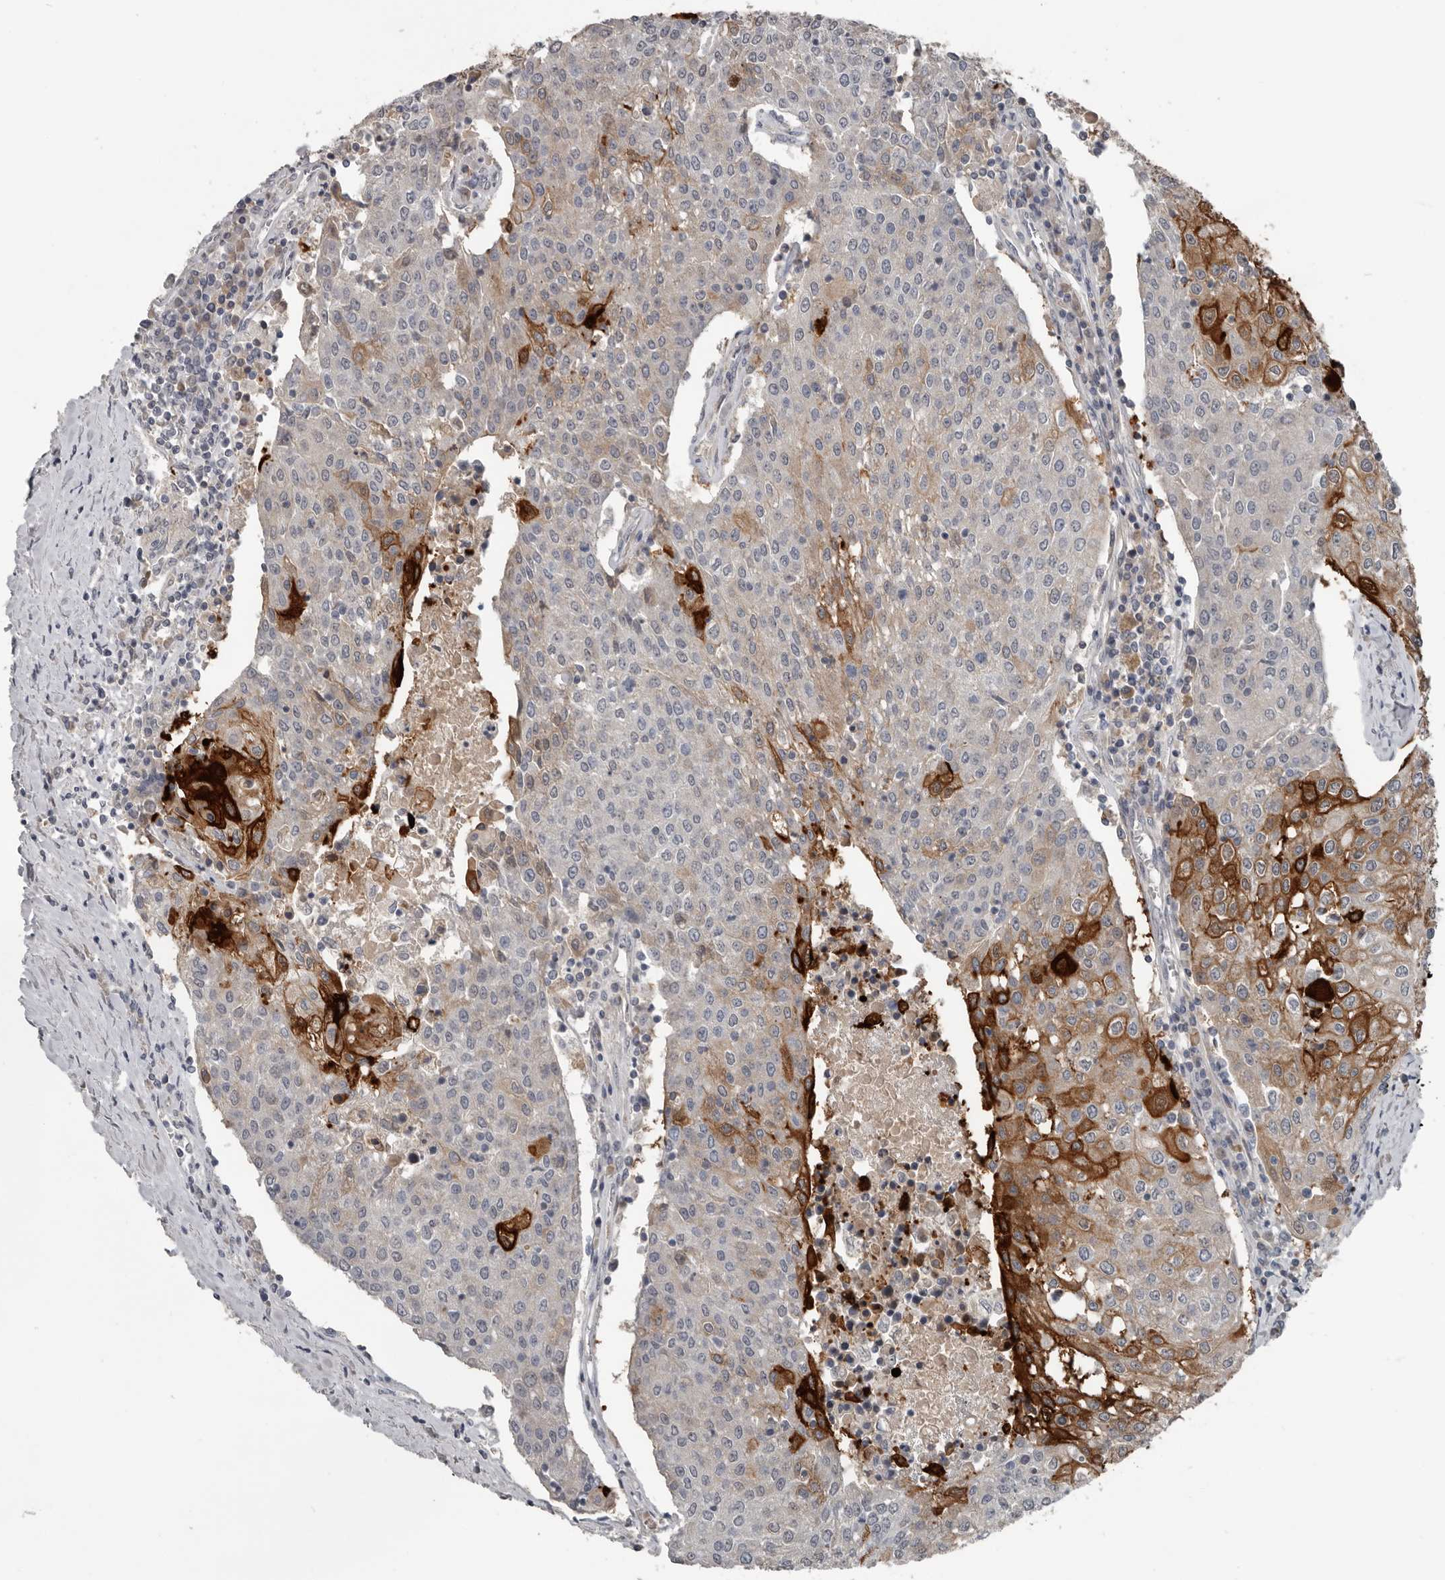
{"staining": {"intensity": "strong", "quantity": "<25%", "location": "cytoplasmic/membranous"}, "tissue": "urothelial cancer", "cell_type": "Tumor cells", "image_type": "cancer", "snomed": [{"axis": "morphology", "description": "Urothelial carcinoma, High grade"}, {"axis": "topography", "description": "Urinary bladder"}], "caption": "IHC (DAB (3,3'-diaminobenzidine)) staining of human urothelial cancer reveals strong cytoplasmic/membranous protein positivity in about <25% of tumor cells.", "gene": "C1orf216", "patient": {"sex": "female", "age": 85}}